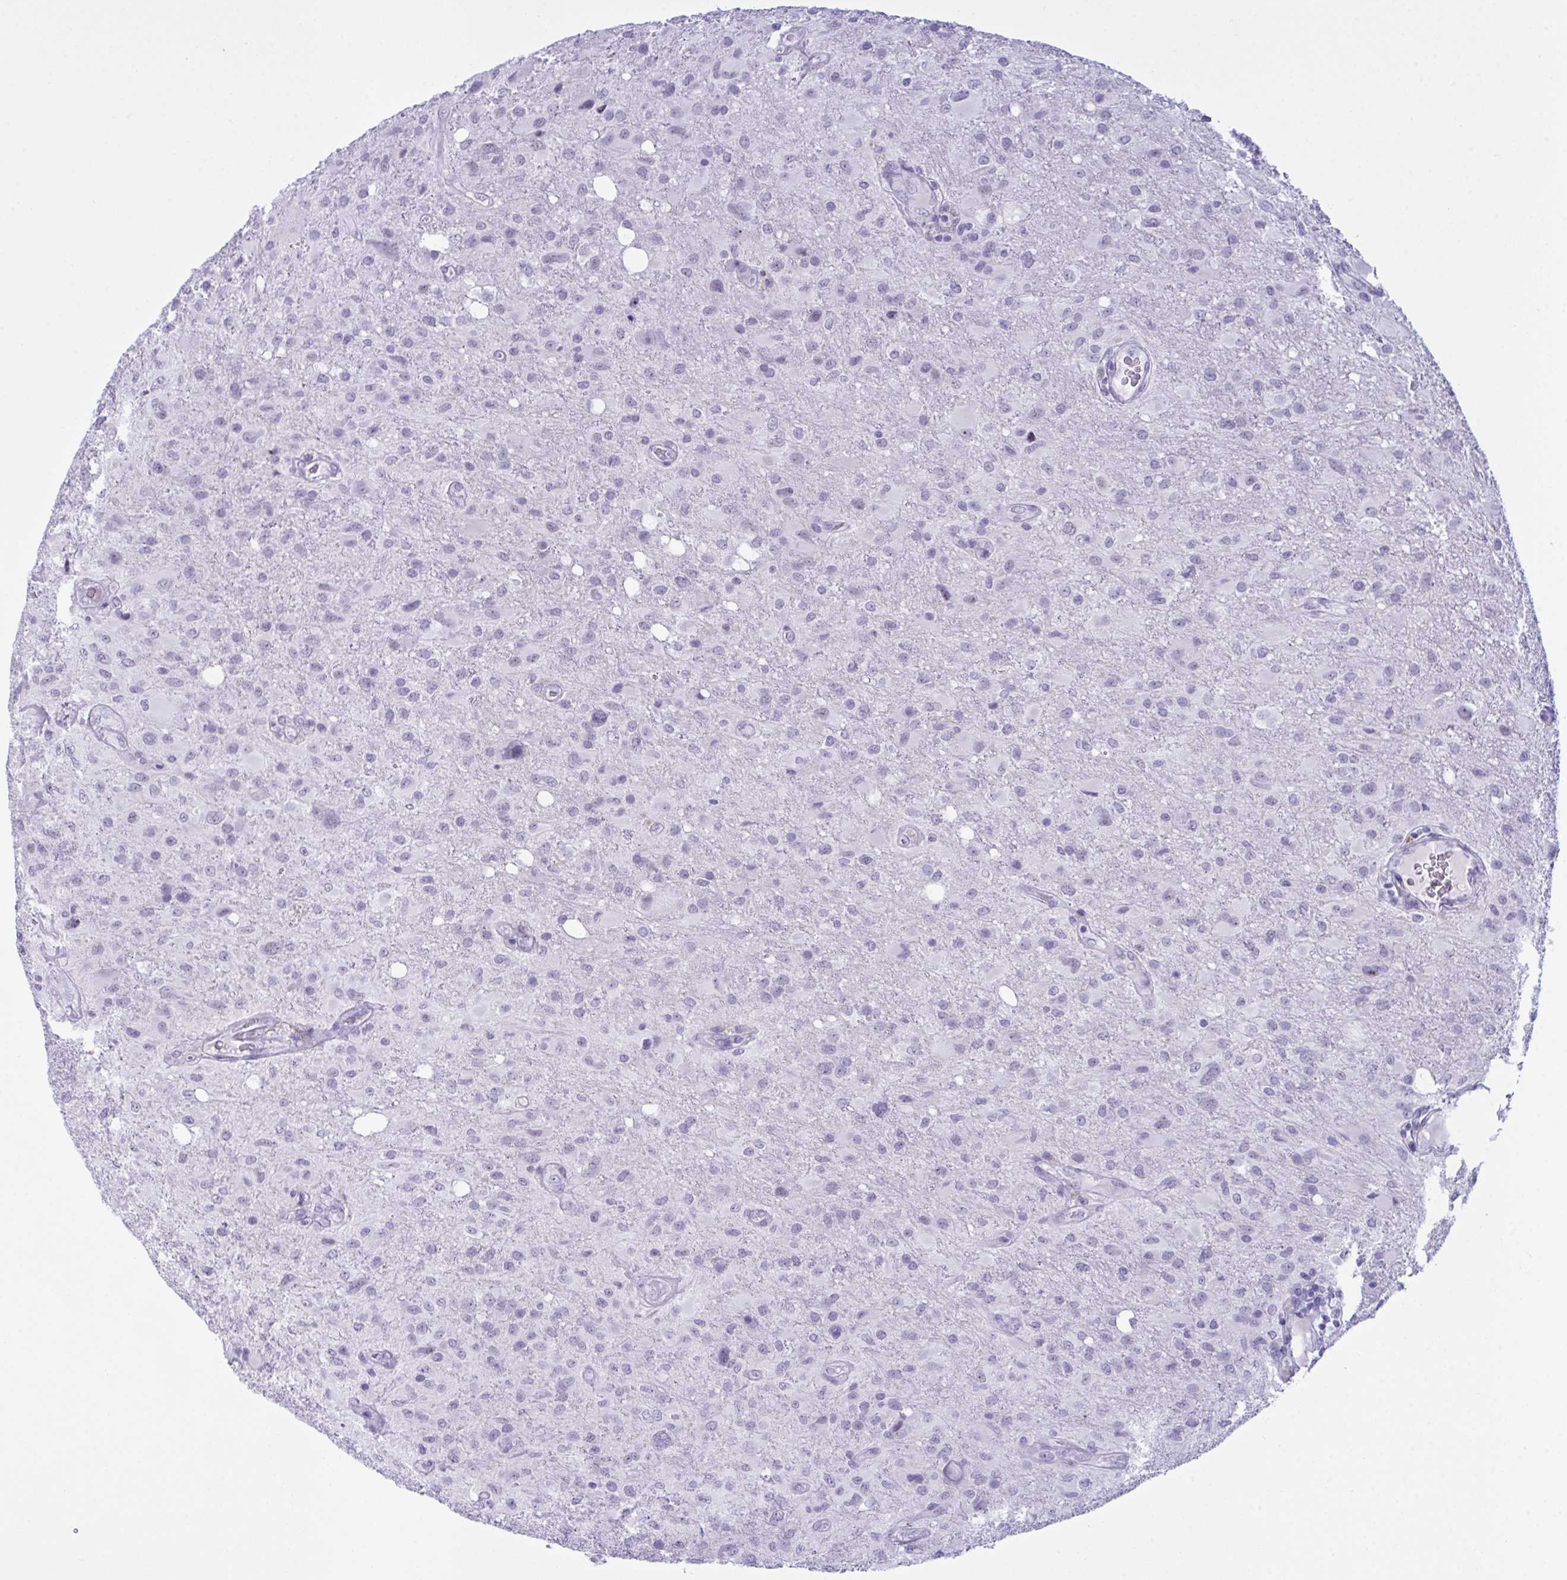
{"staining": {"intensity": "negative", "quantity": "none", "location": "none"}, "tissue": "glioma", "cell_type": "Tumor cells", "image_type": "cancer", "snomed": [{"axis": "morphology", "description": "Glioma, malignant, High grade"}, {"axis": "topography", "description": "Brain"}], "caption": "High magnification brightfield microscopy of glioma stained with DAB (brown) and counterstained with hematoxylin (blue): tumor cells show no significant expression.", "gene": "ELN", "patient": {"sex": "male", "age": 53}}